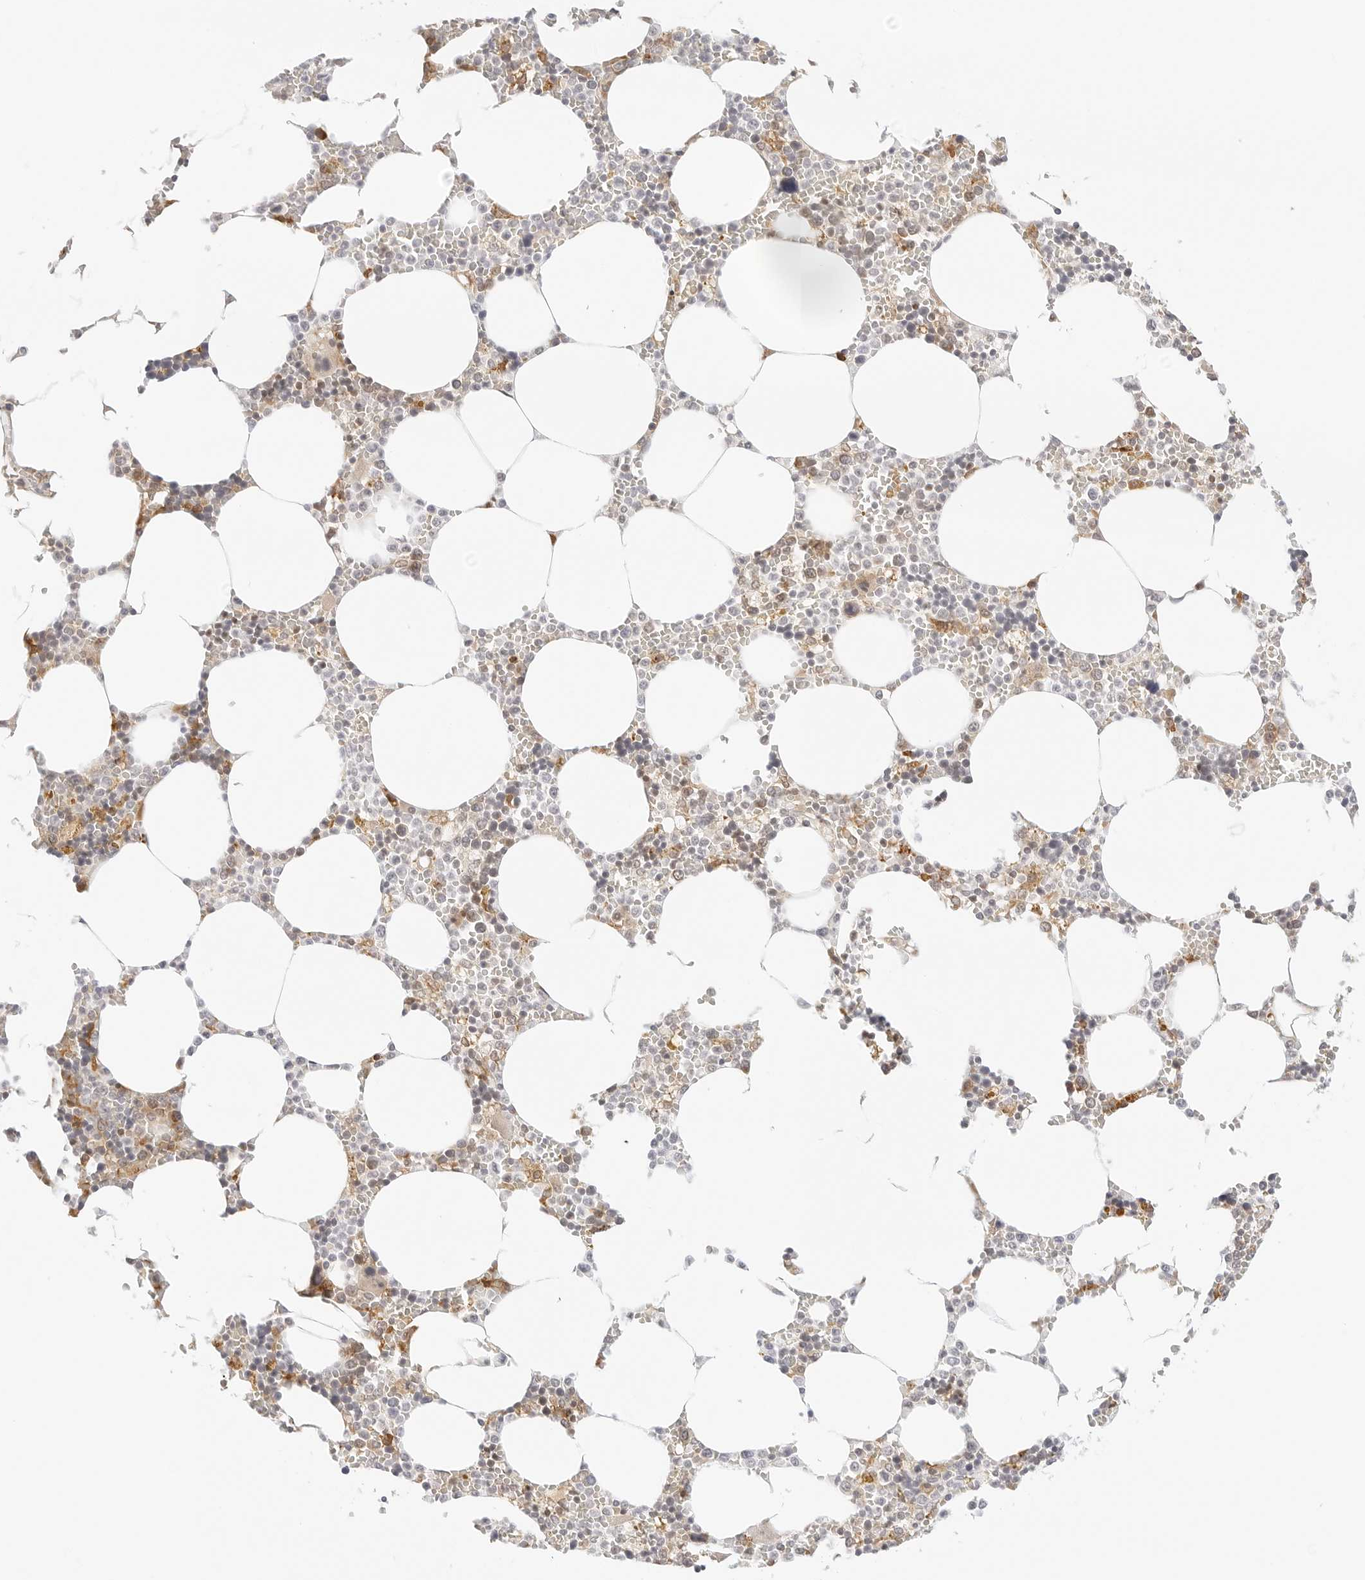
{"staining": {"intensity": "moderate", "quantity": "<25%", "location": "cytoplasmic/membranous"}, "tissue": "bone marrow", "cell_type": "Hematopoietic cells", "image_type": "normal", "snomed": [{"axis": "morphology", "description": "Normal tissue, NOS"}, {"axis": "topography", "description": "Bone marrow"}], "caption": "Protein expression analysis of benign human bone marrow reveals moderate cytoplasmic/membranous positivity in approximately <25% of hematopoietic cells.", "gene": "ERO1B", "patient": {"sex": "male", "age": 70}}